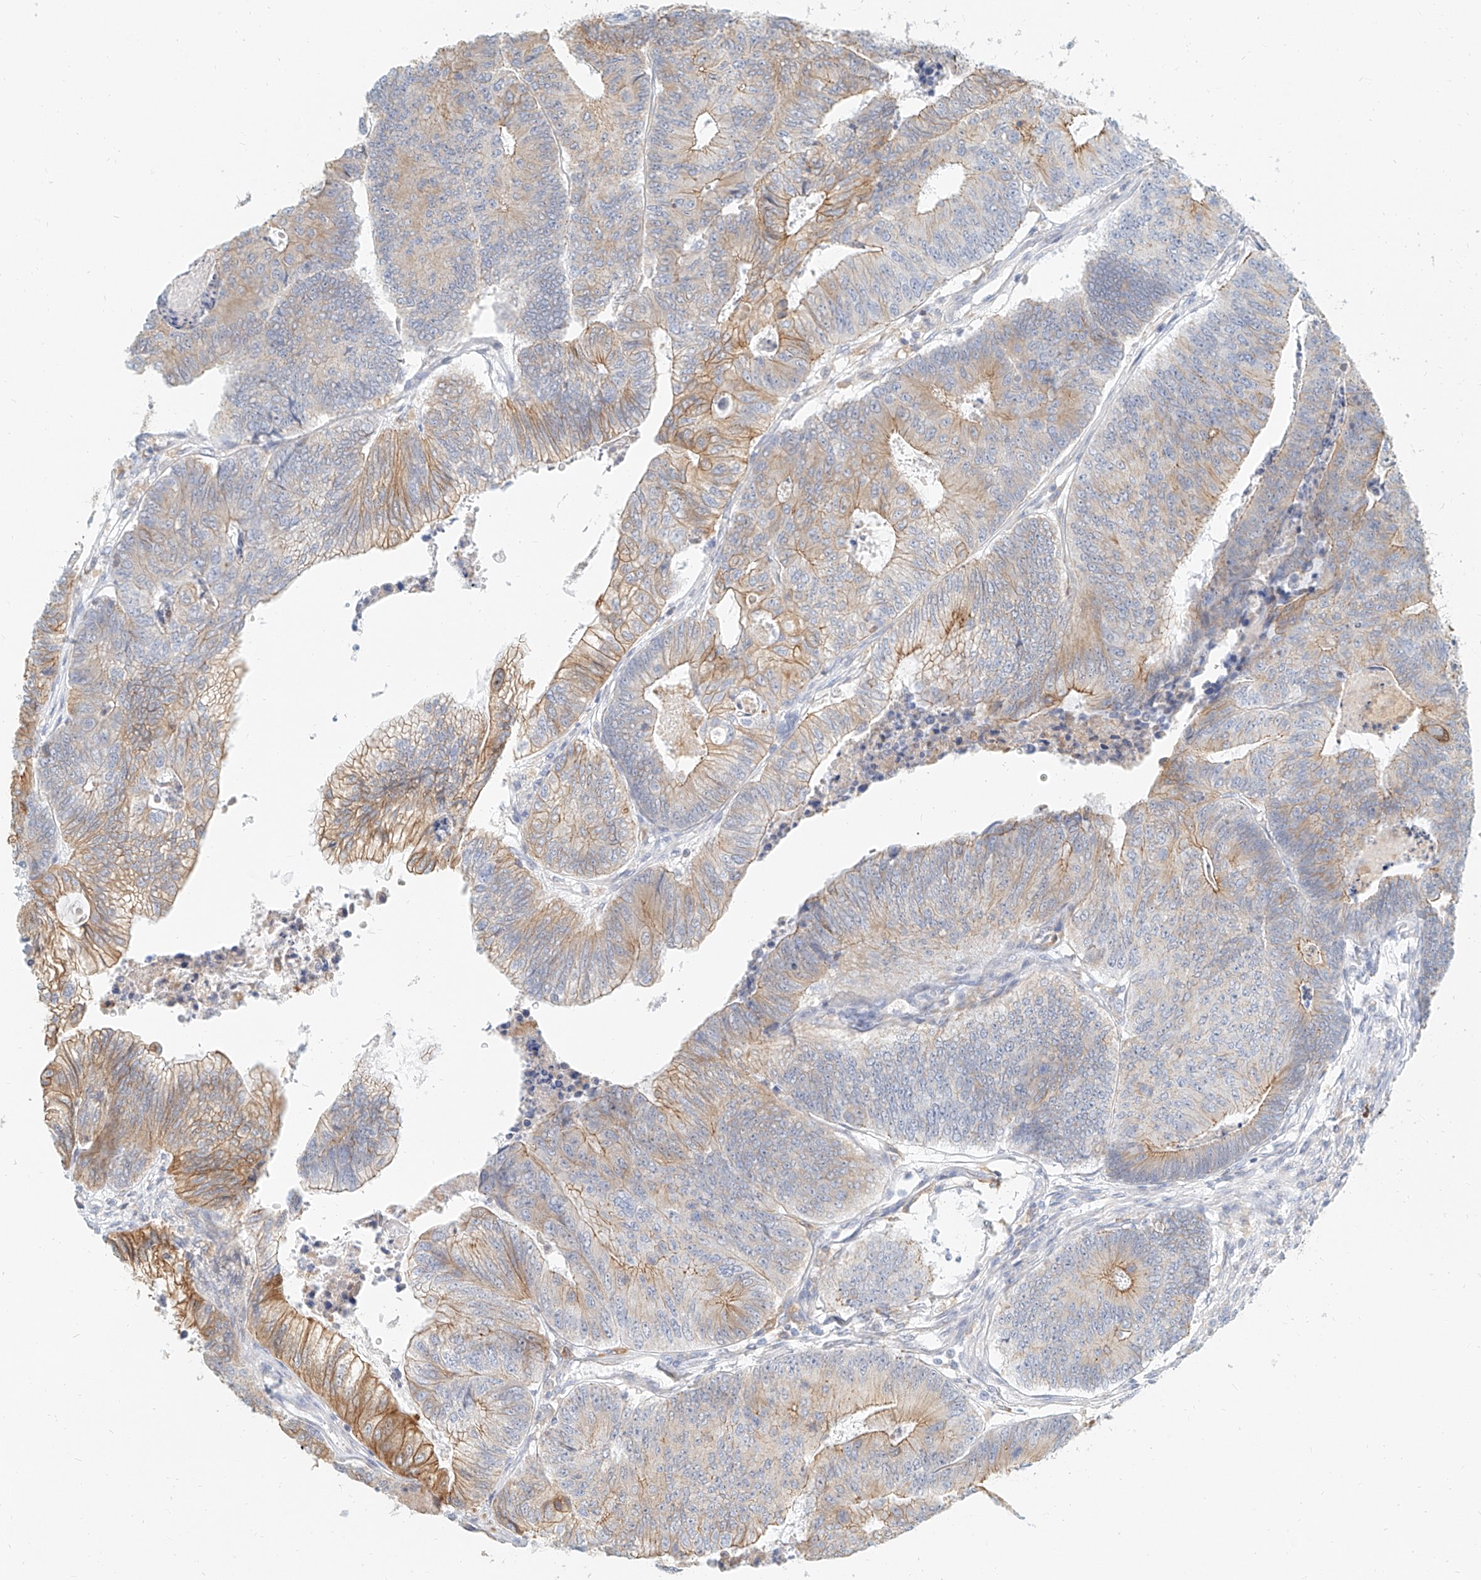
{"staining": {"intensity": "moderate", "quantity": "25%-75%", "location": "cytoplasmic/membranous"}, "tissue": "colorectal cancer", "cell_type": "Tumor cells", "image_type": "cancer", "snomed": [{"axis": "morphology", "description": "Adenocarcinoma, NOS"}, {"axis": "topography", "description": "Colon"}], "caption": "A brown stain labels moderate cytoplasmic/membranous staining of a protein in human colorectal cancer (adenocarcinoma) tumor cells.", "gene": "DHRS7", "patient": {"sex": "female", "age": 67}}